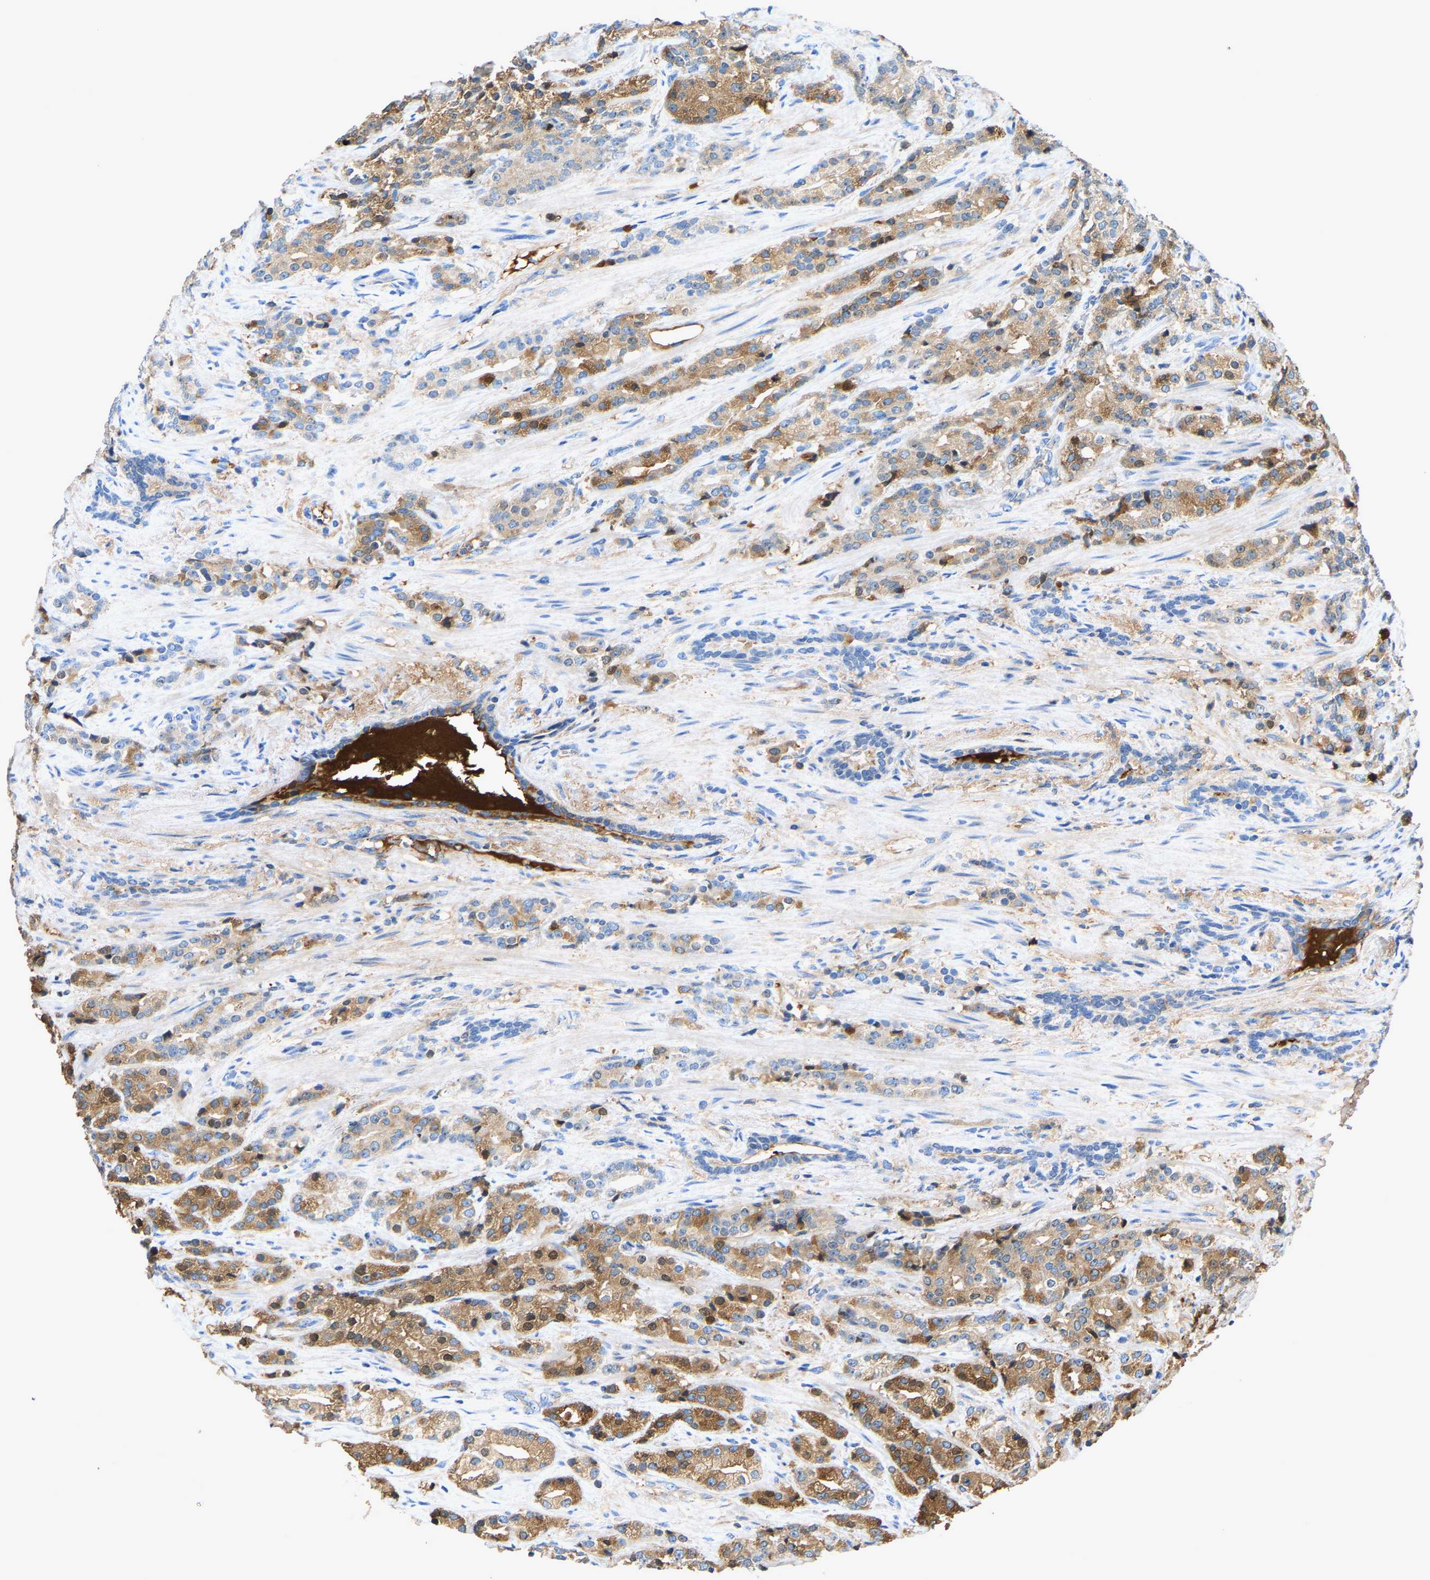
{"staining": {"intensity": "moderate", "quantity": "25%-75%", "location": "cytoplasmic/membranous"}, "tissue": "prostate cancer", "cell_type": "Tumor cells", "image_type": "cancer", "snomed": [{"axis": "morphology", "description": "Adenocarcinoma, High grade"}, {"axis": "topography", "description": "Prostate"}], "caption": "The histopathology image shows immunohistochemical staining of prostate cancer (adenocarcinoma (high-grade)). There is moderate cytoplasmic/membranous staining is seen in about 25%-75% of tumor cells. (brown staining indicates protein expression, while blue staining denotes nuclei).", "gene": "STC1", "patient": {"sex": "male", "age": 71}}